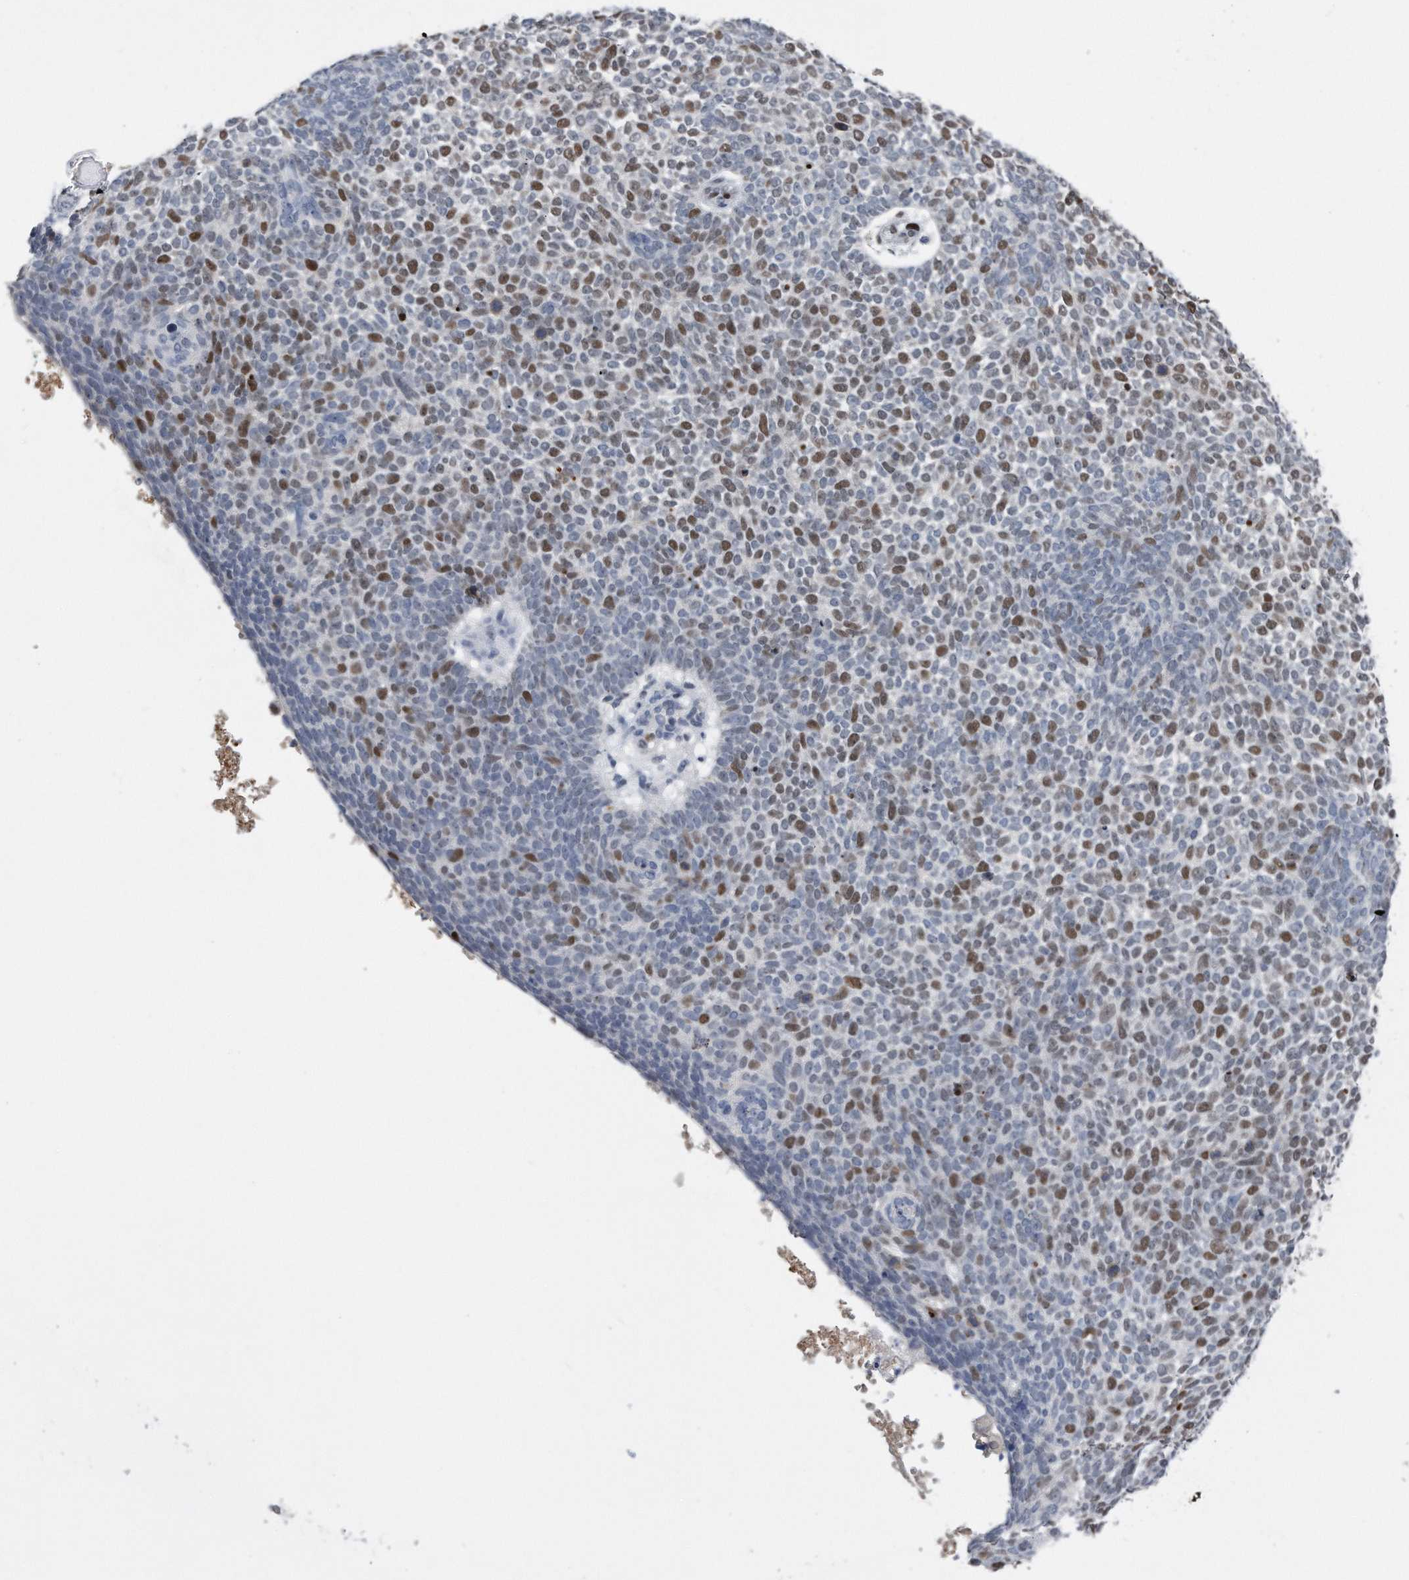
{"staining": {"intensity": "strong", "quantity": "<25%", "location": "nuclear"}, "tissue": "skin cancer", "cell_type": "Tumor cells", "image_type": "cancer", "snomed": [{"axis": "morphology", "description": "Basal cell carcinoma"}, {"axis": "topography", "description": "Skin"}], "caption": "Strong nuclear staining for a protein is appreciated in about <25% of tumor cells of basal cell carcinoma (skin) using immunohistochemistry (IHC).", "gene": "PCNA", "patient": {"sex": "female", "age": 81}}